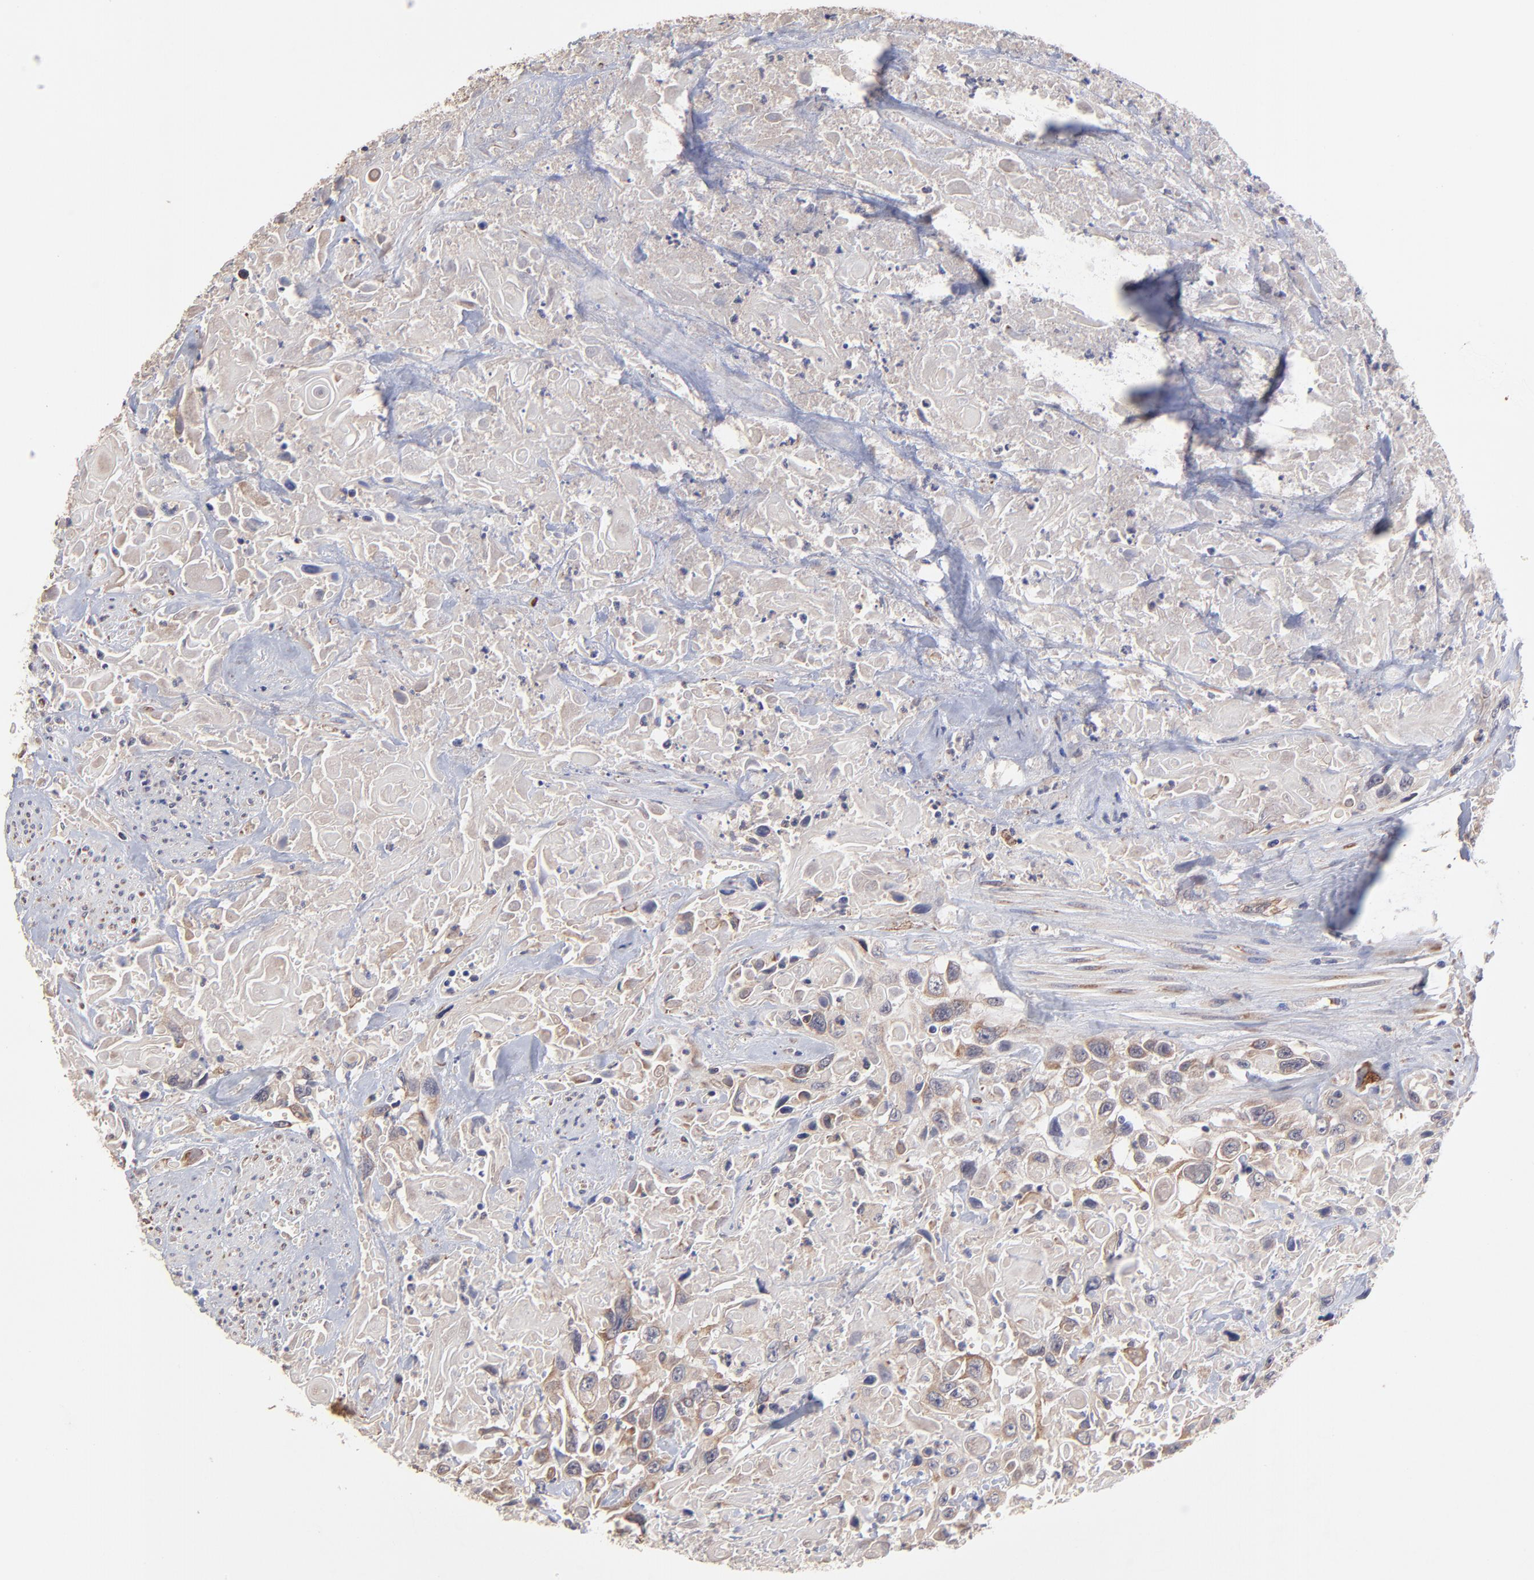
{"staining": {"intensity": "moderate", "quantity": "25%-75%", "location": "cytoplasmic/membranous"}, "tissue": "urothelial cancer", "cell_type": "Tumor cells", "image_type": "cancer", "snomed": [{"axis": "morphology", "description": "Urothelial carcinoma, High grade"}, {"axis": "topography", "description": "Urinary bladder"}], "caption": "A brown stain highlights moderate cytoplasmic/membranous positivity of a protein in human urothelial cancer tumor cells. The staining was performed using DAB, with brown indicating positive protein expression. Nuclei are stained blue with hematoxylin.", "gene": "CHL1", "patient": {"sex": "female", "age": 84}}